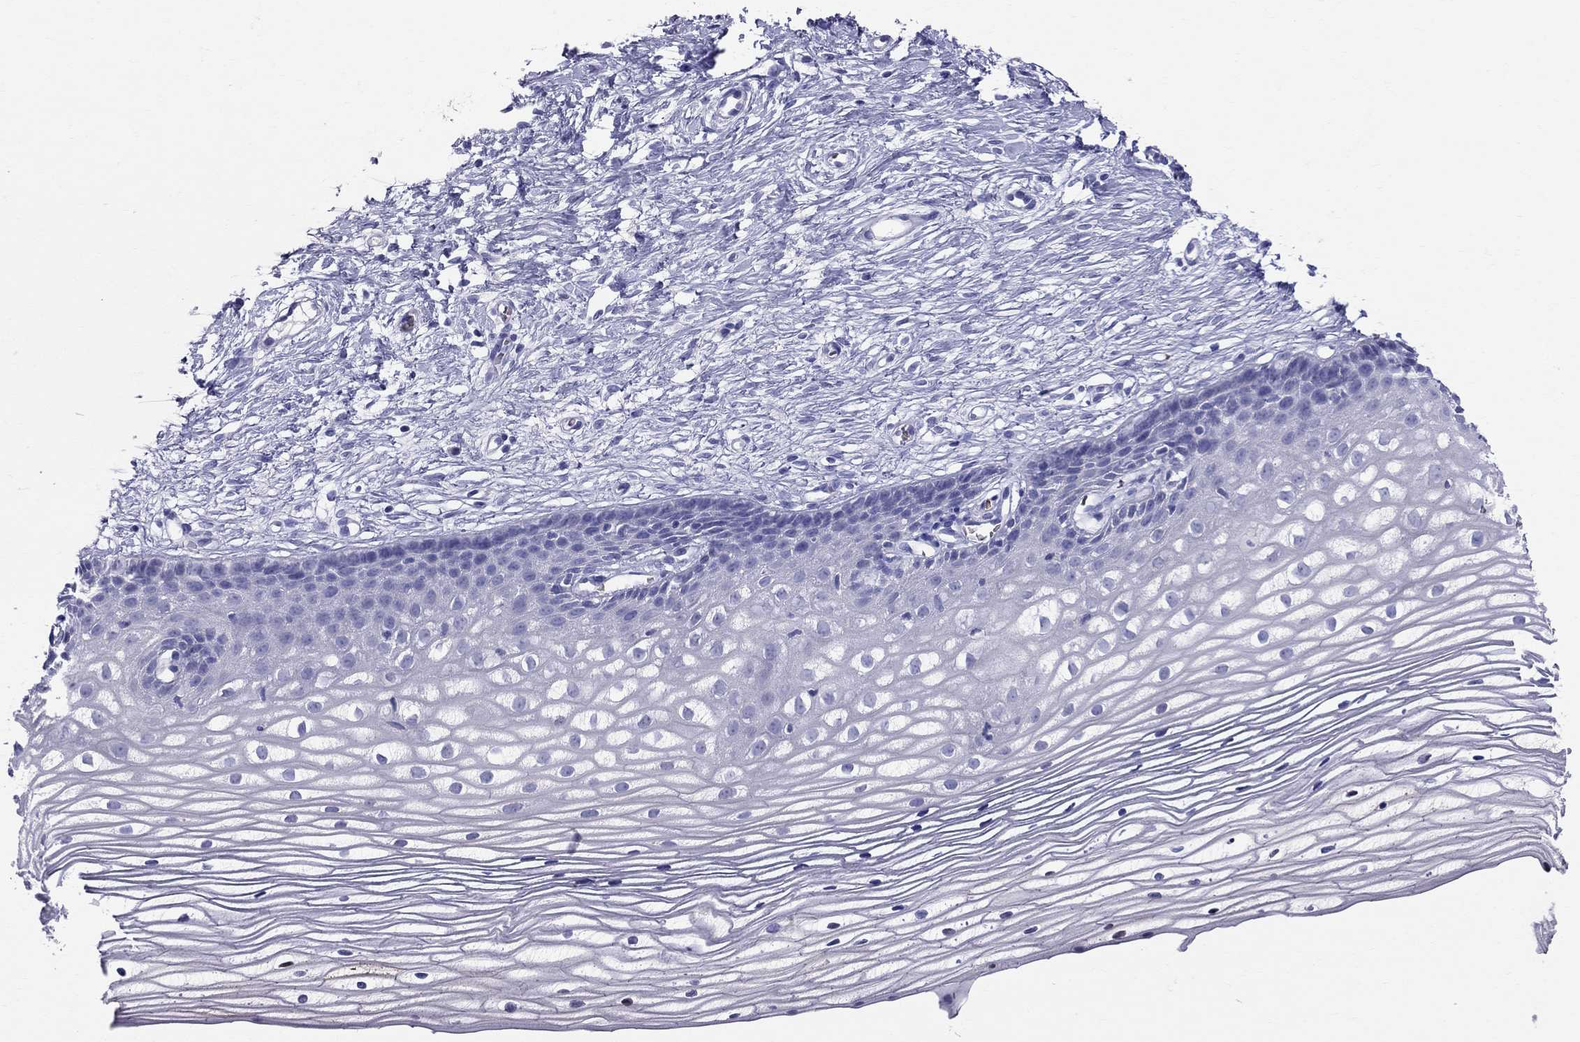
{"staining": {"intensity": "negative", "quantity": "none", "location": "none"}, "tissue": "cervix", "cell_type": "Glandular cells", "image_type": "normal", "snomed": [{"axis": "morphology", "description": "Normal tissue, NOS"}, {"axis": "topography", "description": "Cervix"}], "caption": "Glandular cells show no significant protein positivity in normal cervix. (Immunohistochemistry (ihc), brightfield microscopy, high magnification).", "gene": "DNAAF6", "patient": {"sex": "female", "age": 40}}